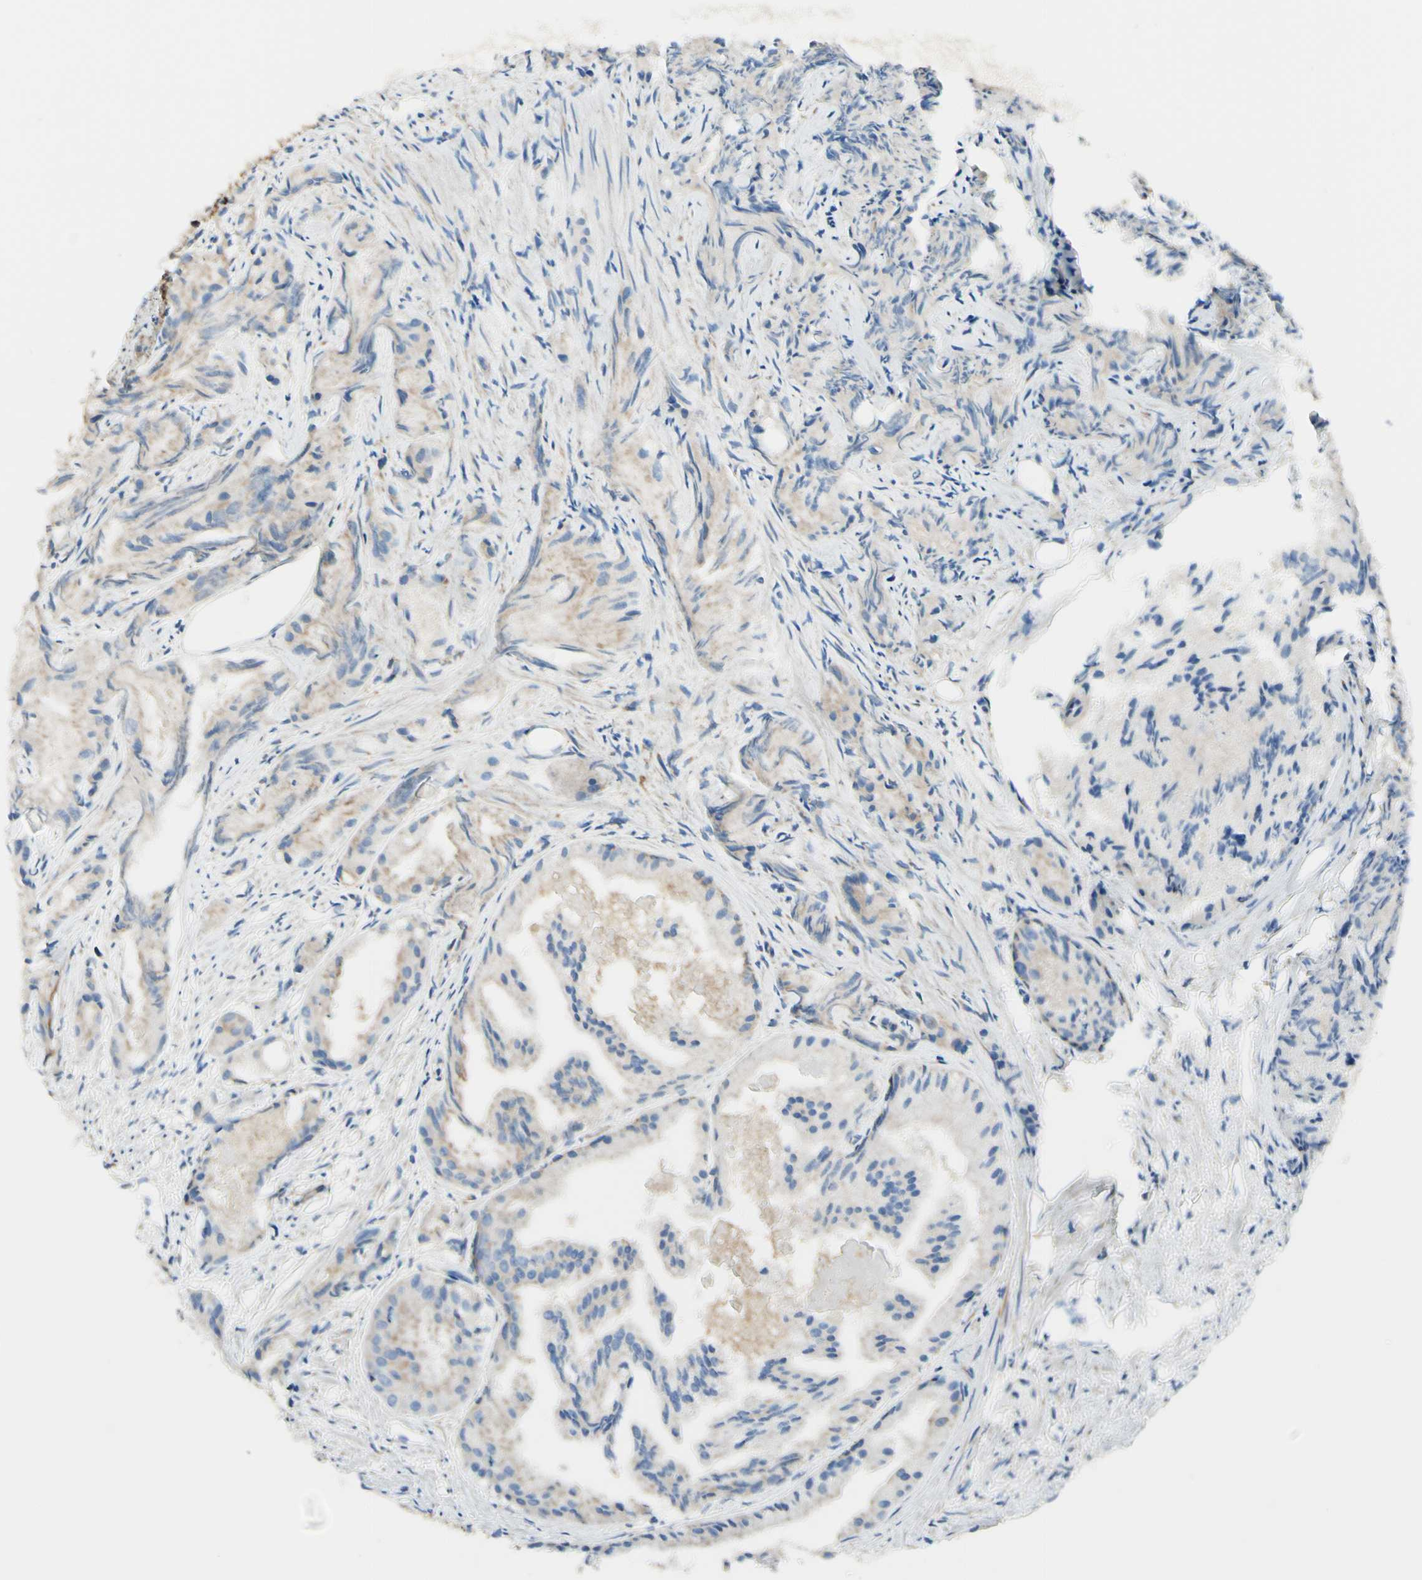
{"staining": {"intensity": "weak", "quantity": ">75%", "location": "cytoplasmic/membranous"}, "tissue": "prostate cancer", "cell_type": "Tumor cells", "image_type": "cancer", "snomed": [{"axis": "morphology", "description": "Adenocarcinoma, Low grade"}, {"axis": "topography", "description": "Prostate"}], "caption": "The image reveals a brown stain indicating the presence of a protein in the cytoplasmic/membranous of tumor cells in prostate cancer.", "gene": "ARMC10", "patient": {"sex": "male", "age": 72}}